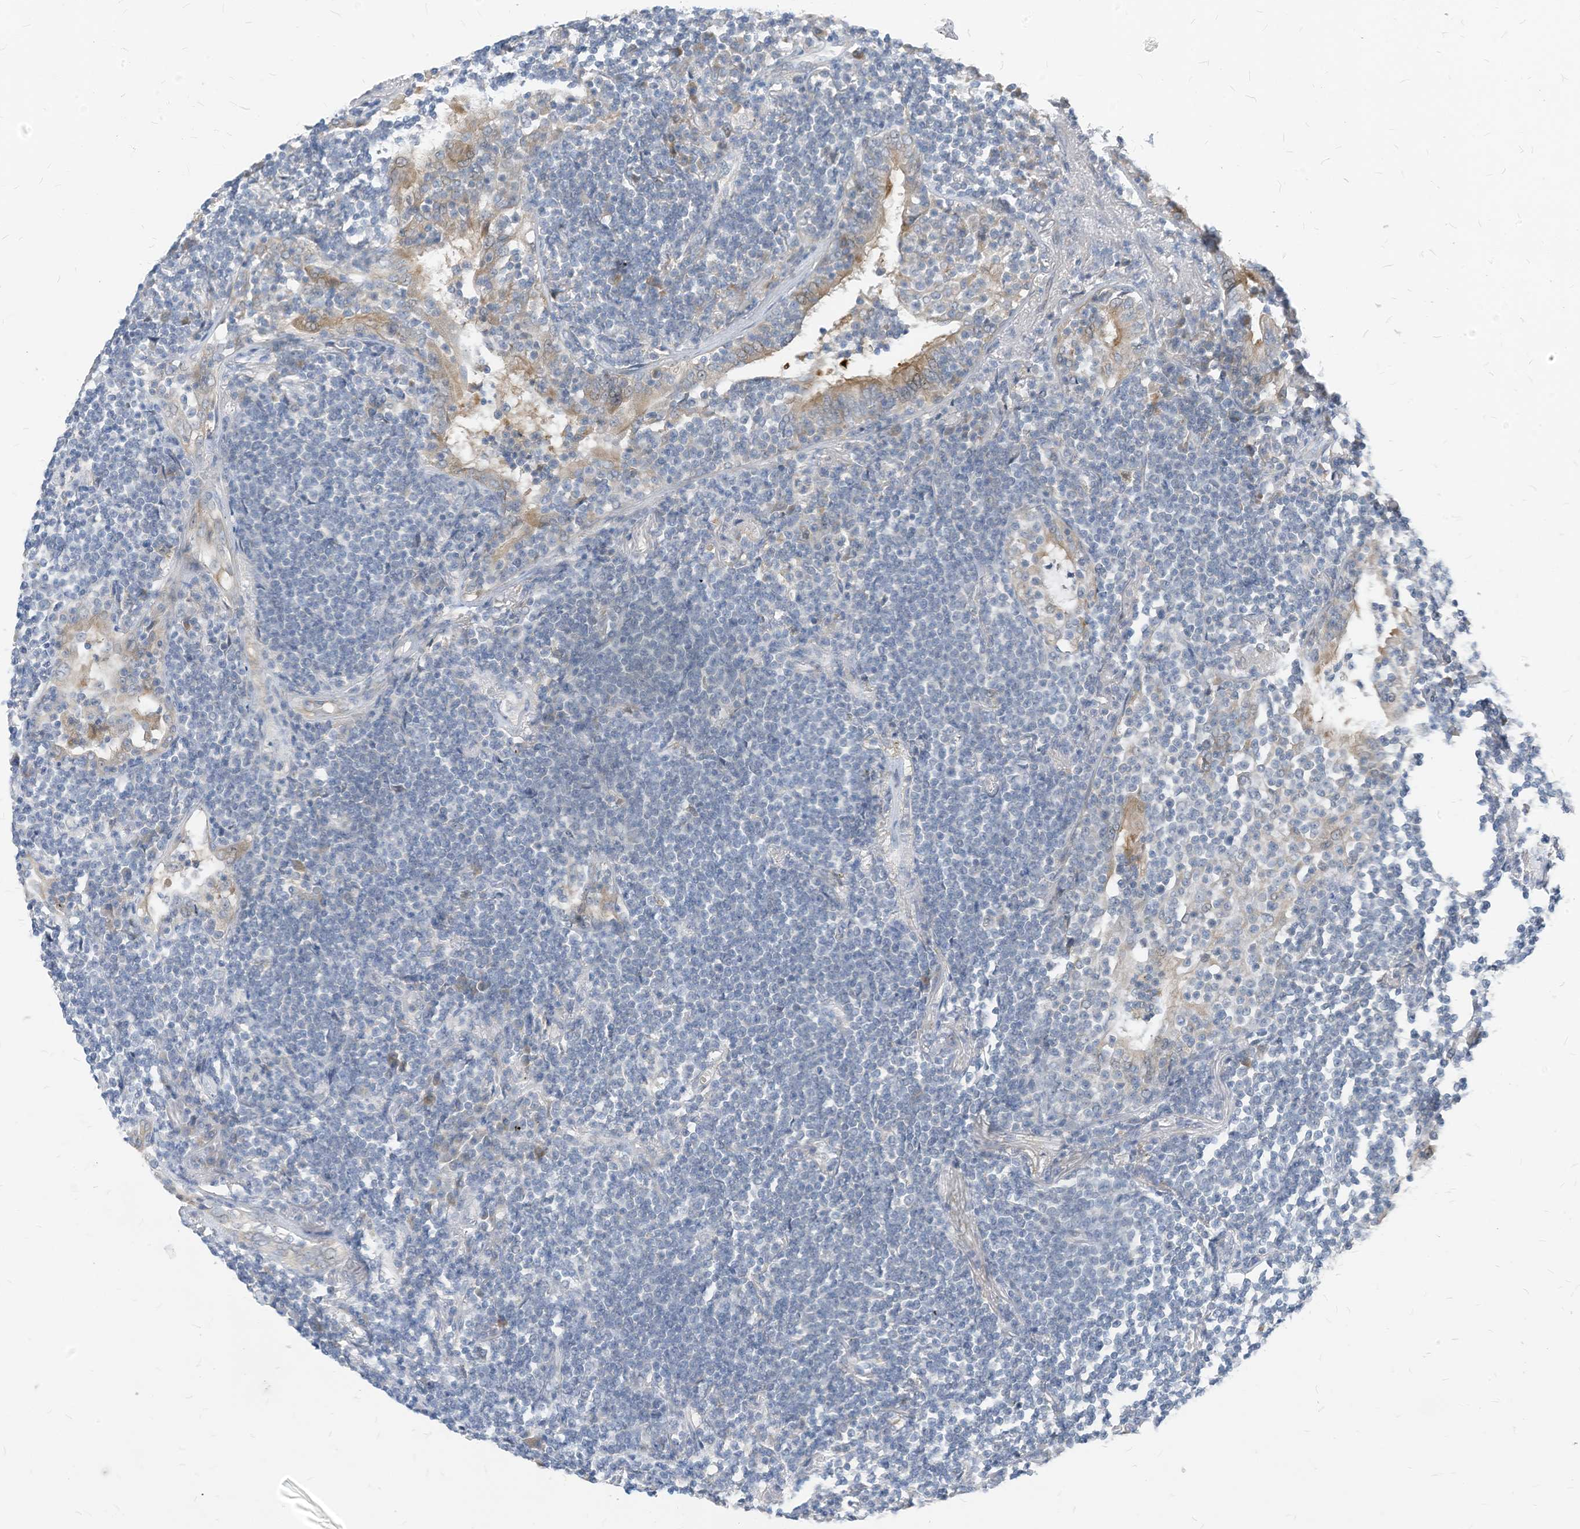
{"staining": {"intensity": "negative", "quantity": "none", "location": "none"}, "tissue": "lymphoma", "cell_type": "Tumor cells", "image_type": "cancer", "snomed": [{"axis": "morphology", "description": "Malignant lymphoma, non-Hodgkin's type, Low grade"}, {"axis": "topography", "description": "Lung"}], "caption": "The immunohistochemistry (IHC) image has no significant positivity in tumor cells of lymphoma tissue.", "gene": "LDAH", "patient": {"sex": "female", "age": 71}}